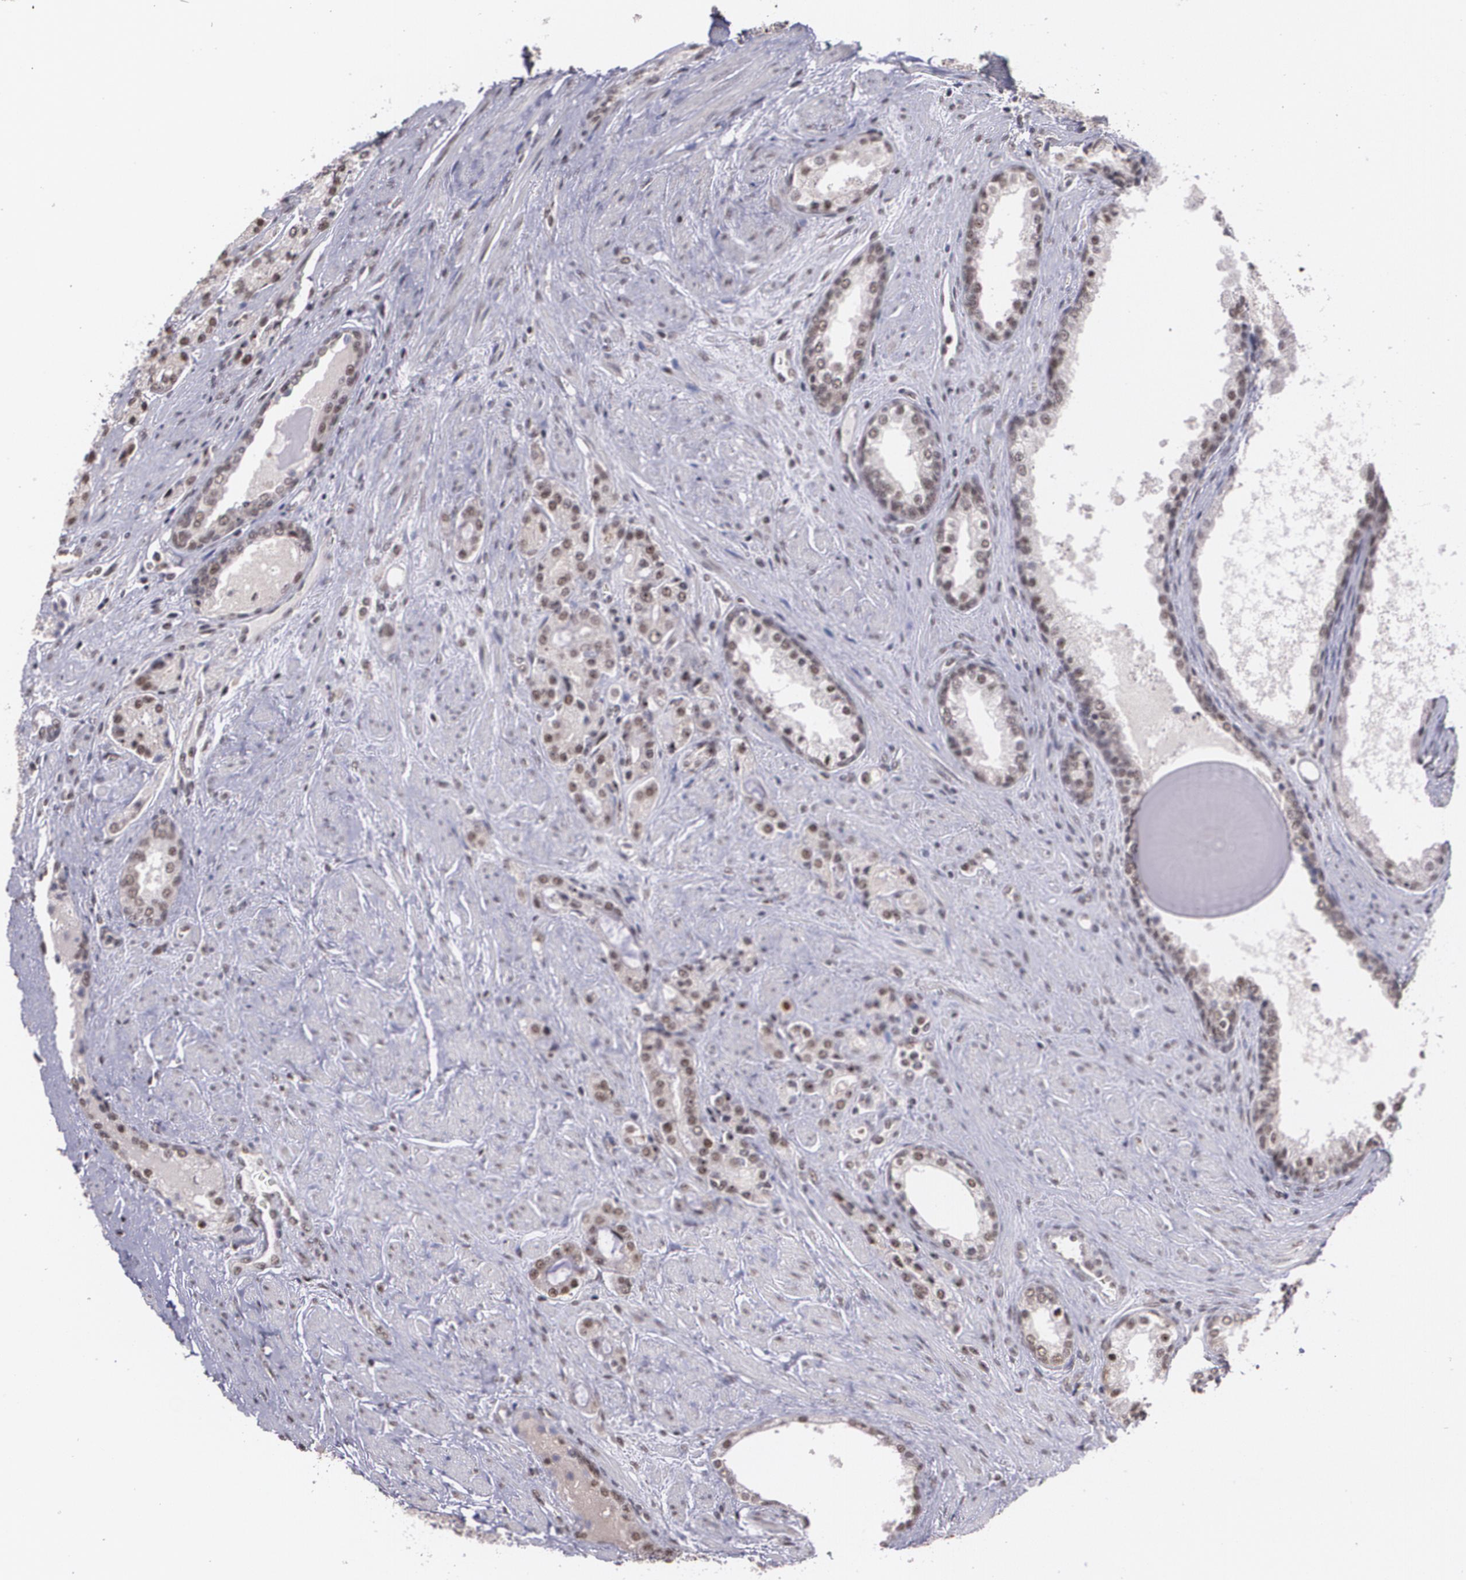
{"staining": {"intensity": "moderate", "quantity": ">75%", "location": "cytoplasmic/membranous,nuclear"}, "tissue": "prostate cancer", "cell_type": "Tumor cells", "image_type": "cancer", "snomed": [{"axis": "morphology", "description": "Adenocarcinoma, Medium grade"}, {"axis": "topography", "description": "Prostate"}], "caption": "Adenocarcinoma (medium-grade) (prostate) tissue demonstrates moderate cytoplasmic/membranous and nuclear positivity in about >75% of tumor cells, visualized by immunohistochemistry.", "gene": "C6orf15", "patient": {"sex": "male", "age": 72}}